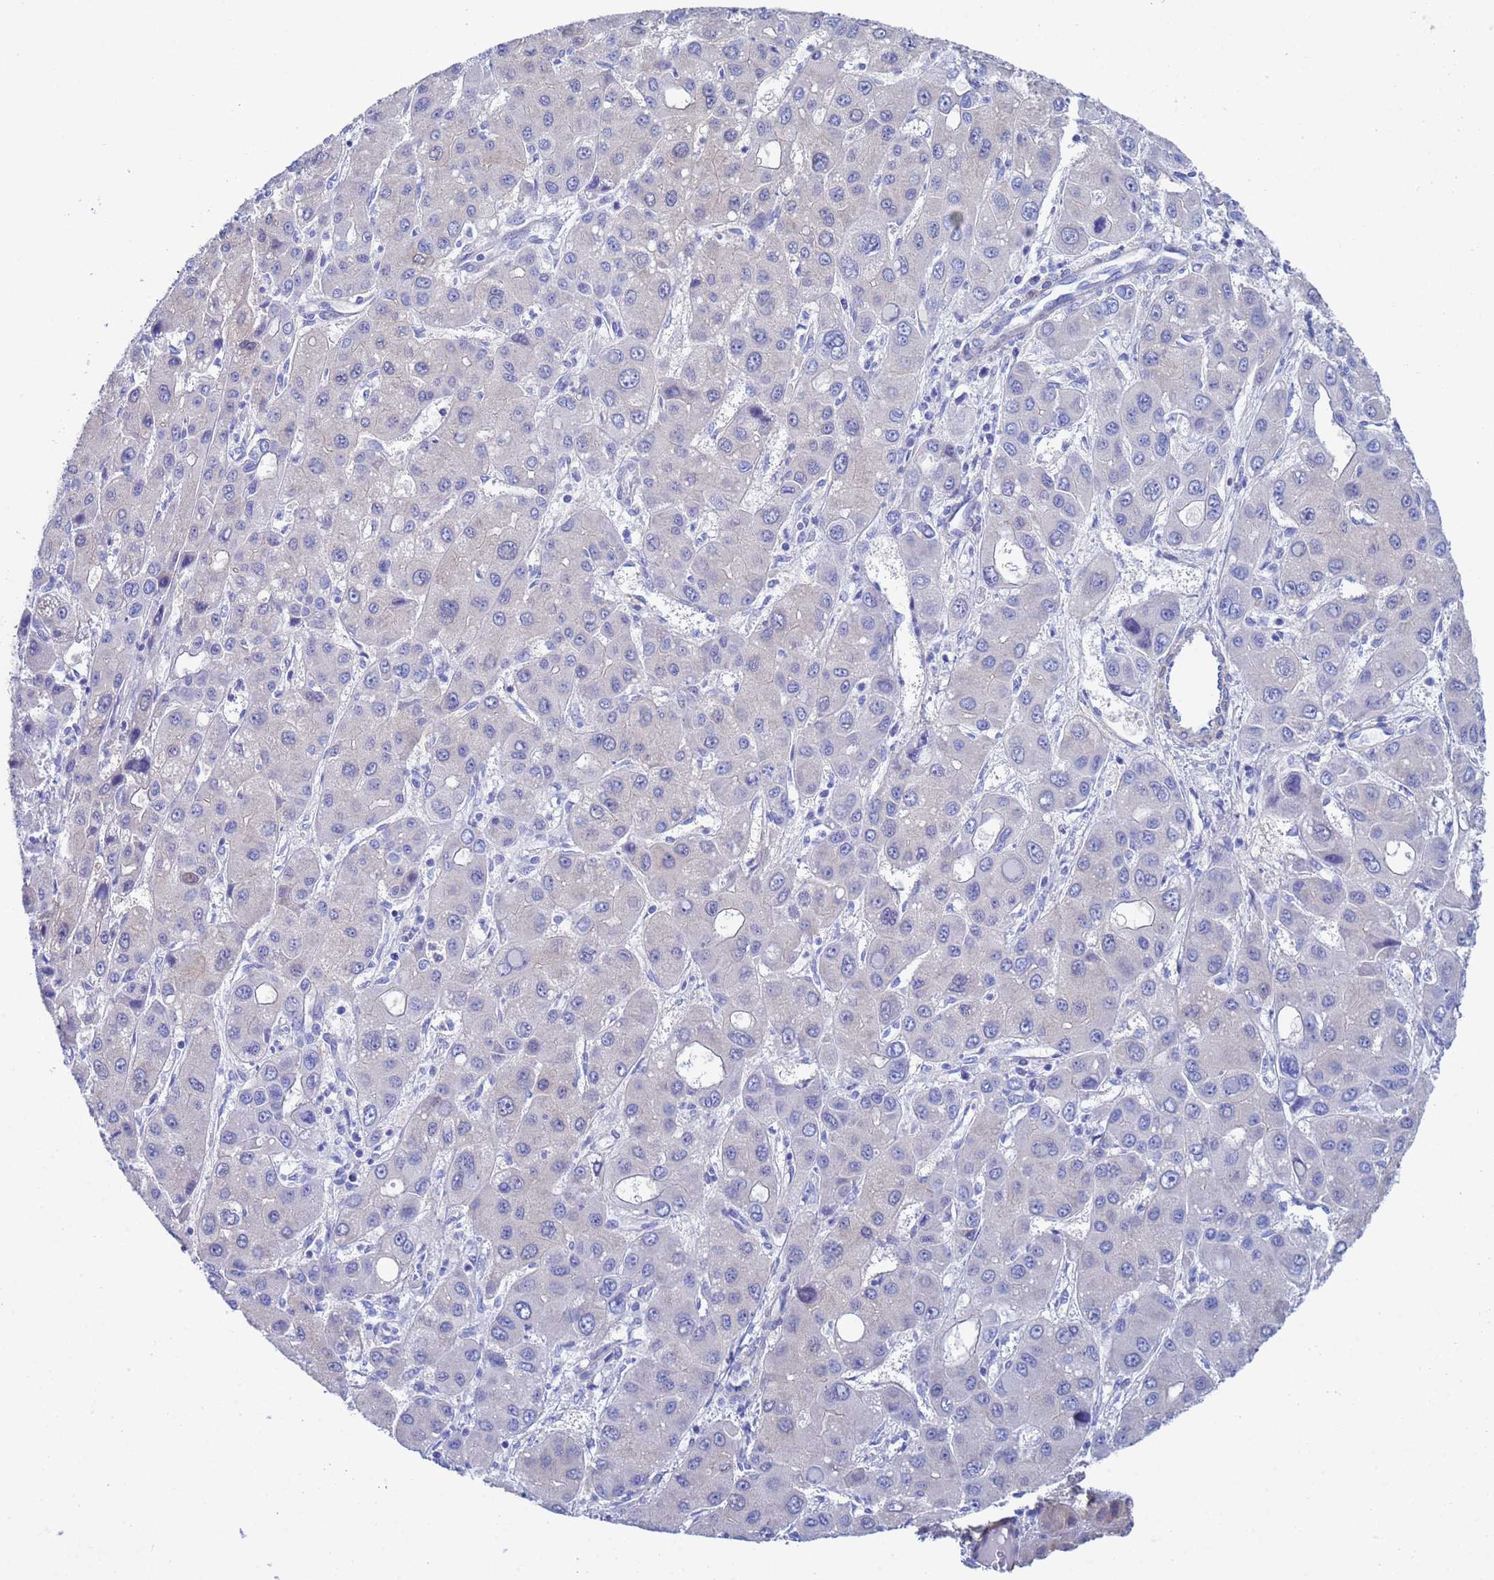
{"staining": {"intensity": "negative", "quantity": "none", "location": "none"}, "tissue": "liver cancer", "cell_type": "Tumor cells", "image_type": "cancer", "snomed": [{"axis": "morphology", "description": "Carcinoma, Hepatocellular, NOS"}, {"axis": "topography", "description": "Liver"}], "caption": "This is an immunohistochemistry (IHC) histopathology image of liver cancer. There is no positivity in tumor cells.", "gene": "CST4", "patient": {"sex": "male", "age": 55}}